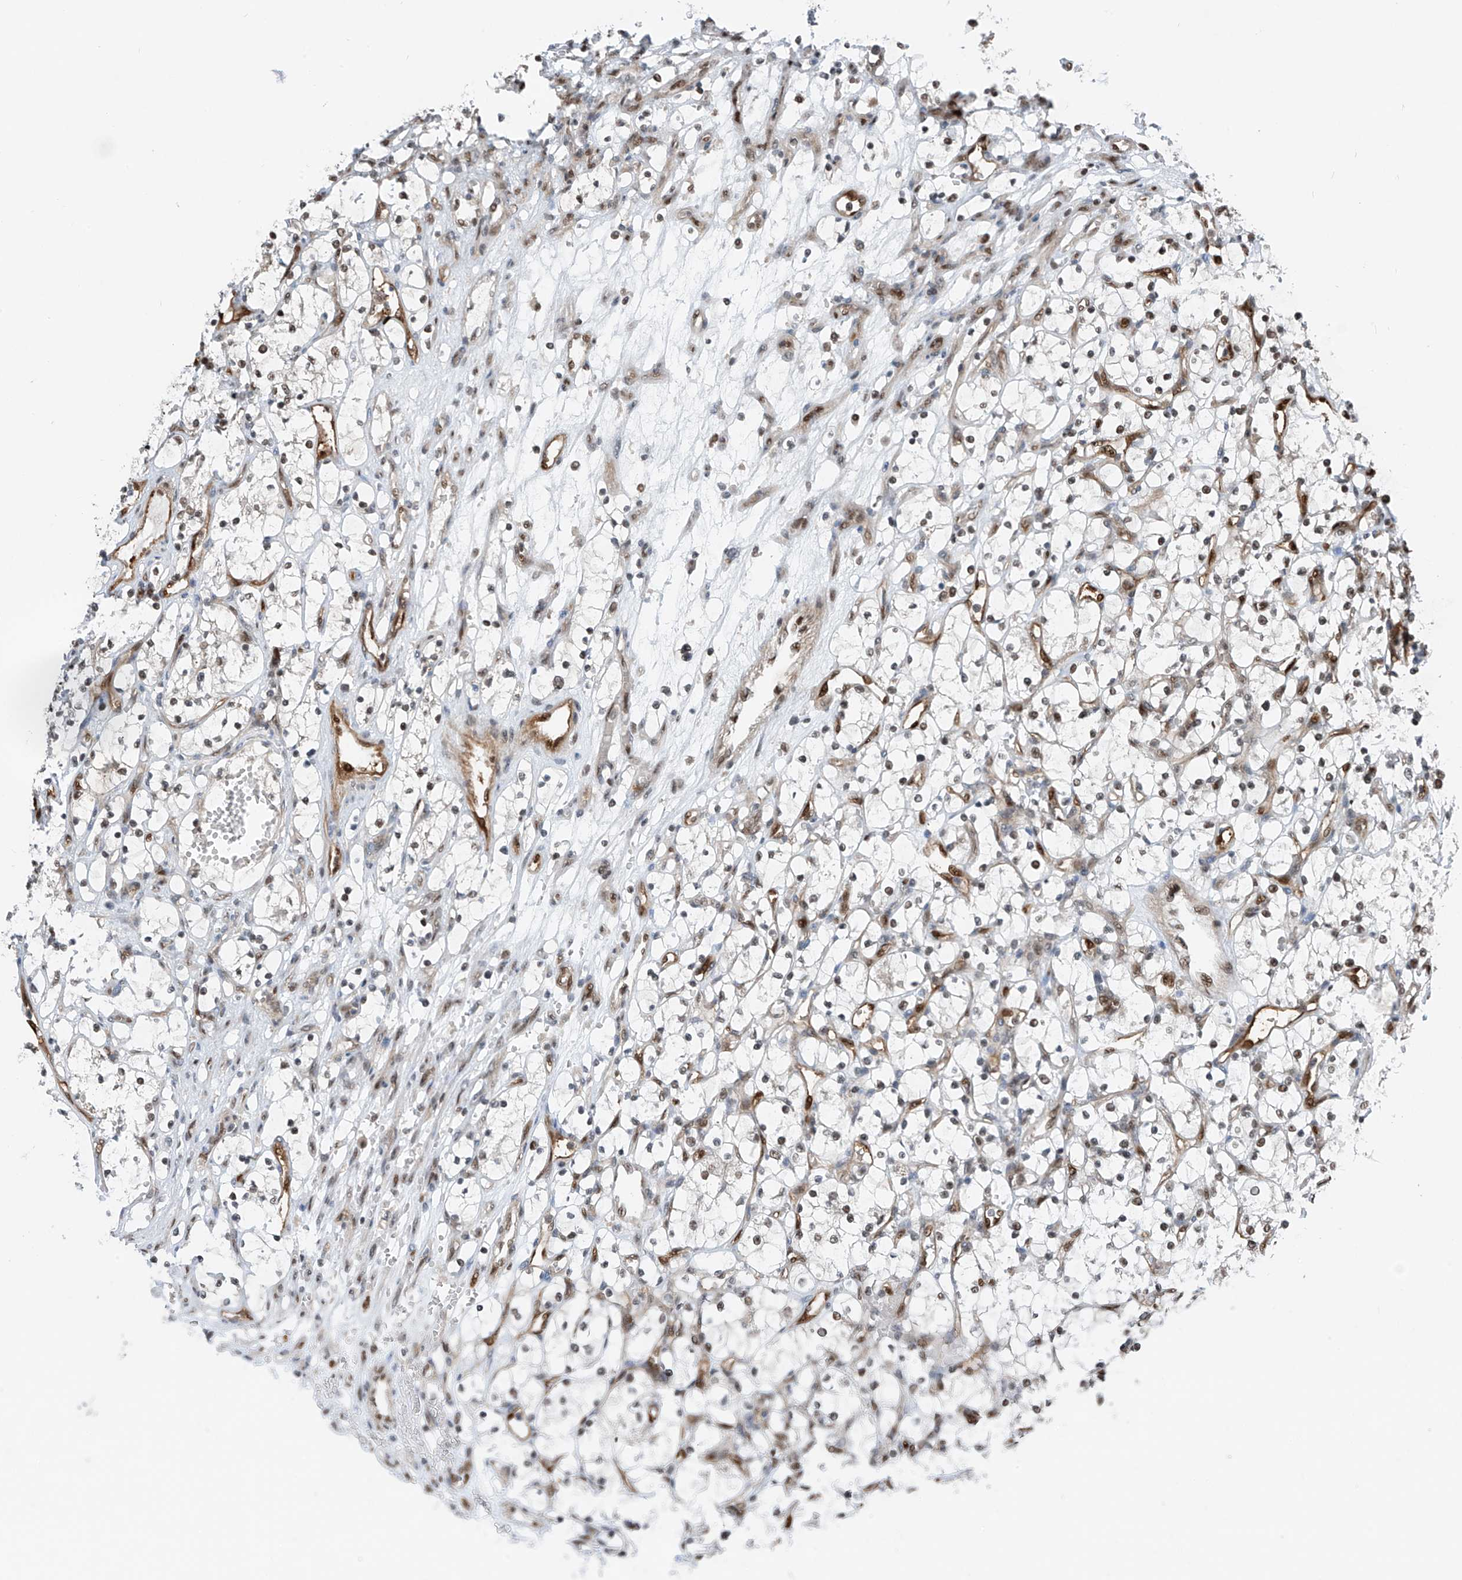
{"staining": {"intensity": "moderate", "quantity": "25%-75%", "location": "nuclear"}, "tissue": "renal cancer", "cell_type": "Tumor cells", "image_type": "cancer", "snomed": [{"axis": "morphology", "description": "Adenocarcinoma, NOS"}, {"axis": "topography", "description": "Kidney"}], "caption": "This photomicrograph exhibits immunohistochemistry (IHC) staining of human renal cancer, with medium moderate nuclear positivity in approximately 25%-75% of tumor cells.", "gene": "RBP7", "patient": {"sex": "female", "age": 69}}